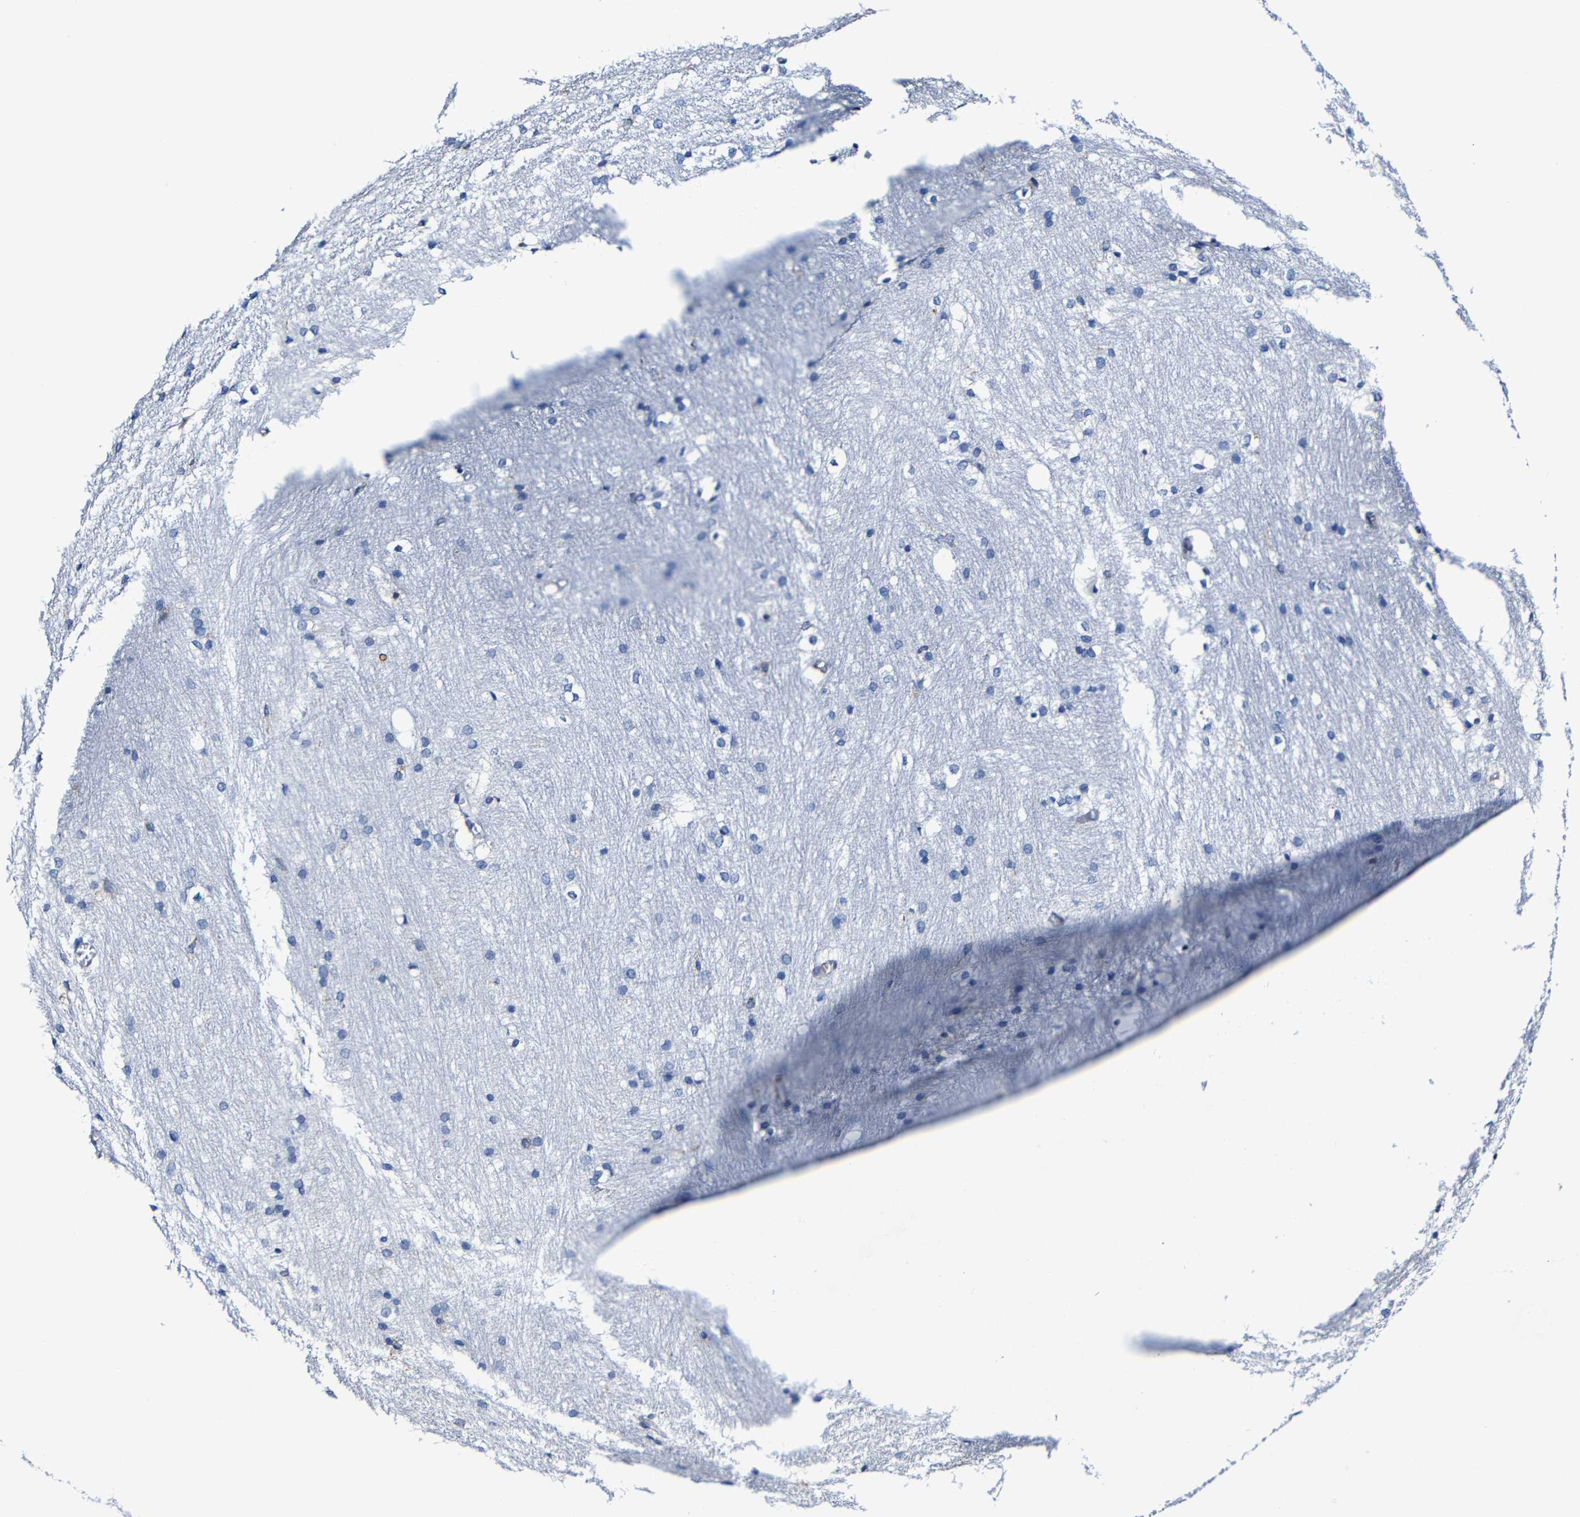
{"staining": {"intensity": "negative", "quantity": "none", "location": "none"}, "tissue": "caudate", "cell_type": "Glial cells", "image_type": "normal", "snomed": [{"axis": "morphology", "description": "Normal tissue, NOS"}, {"axis": "topography", "description": "Lateral ventricle wall"}], "caption": "This is a histopathology image of IHC staining of normal caudate, which shows no expression in glial cells. (DAB (3,3'-diaminobenzidine) IHC visualized using brightfield microscopy, high magnification).", "gene": "MSN", "patient": {"sex": "female", "age": 19}}